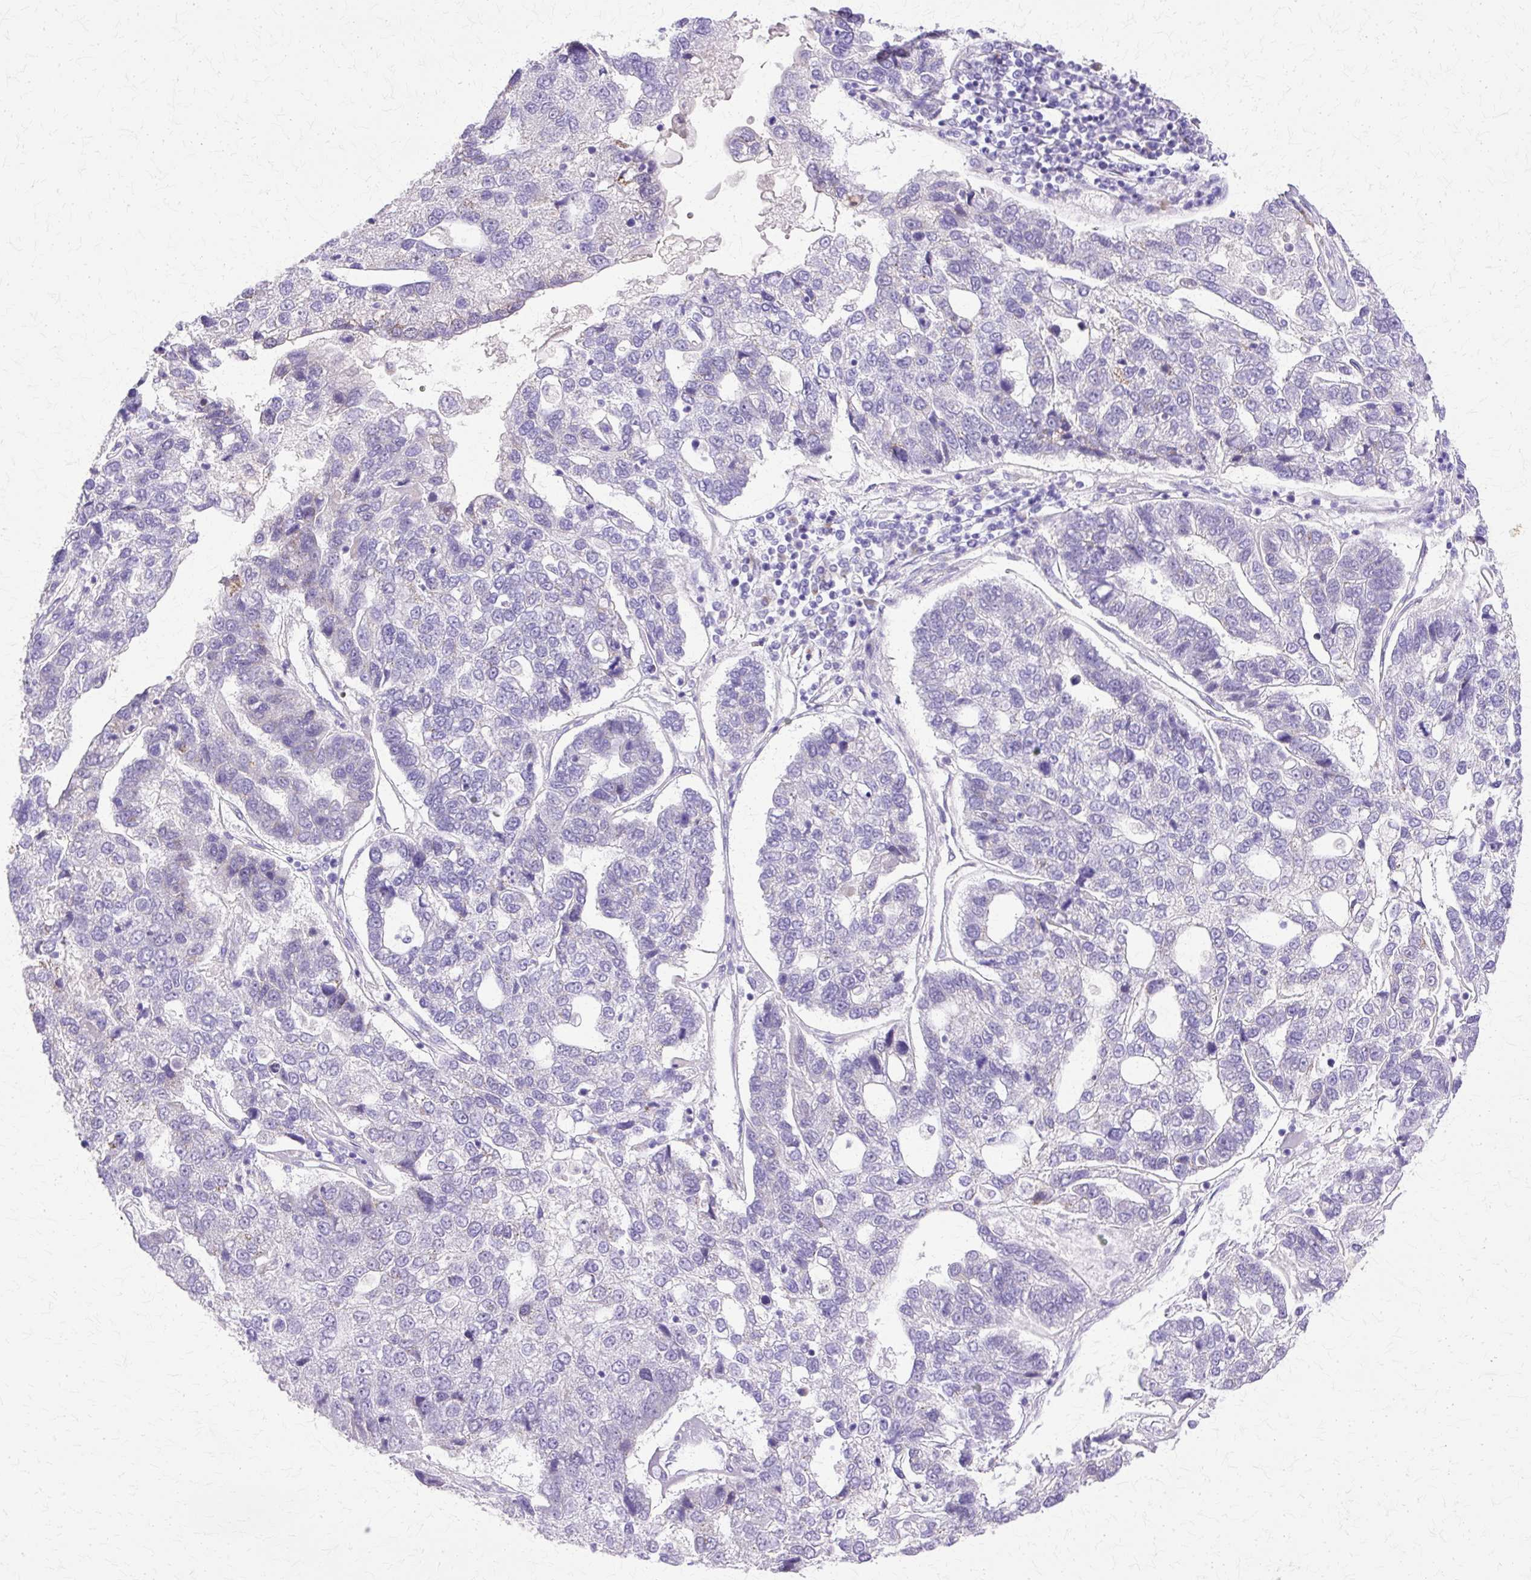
{"staining": {"intensity": "negative", "quantity": "none", "location": "none"}, "tissue": "pancreatic cancer", "cell_type": "Tumor cells", "image_type": "cancer", "snomed": [{"axis": "morphology", "description": "Adenocarcinoma, NOS"}, {"axis": "topography", "description": "Pancreas"}], "caption": "This is a micrograph of immunohistochemistry staining of pancreatic cancer, which shows no expression in tumor cells.", "gene": "TBC1D3G", "patient": {"sex": "female", "age": 61}}